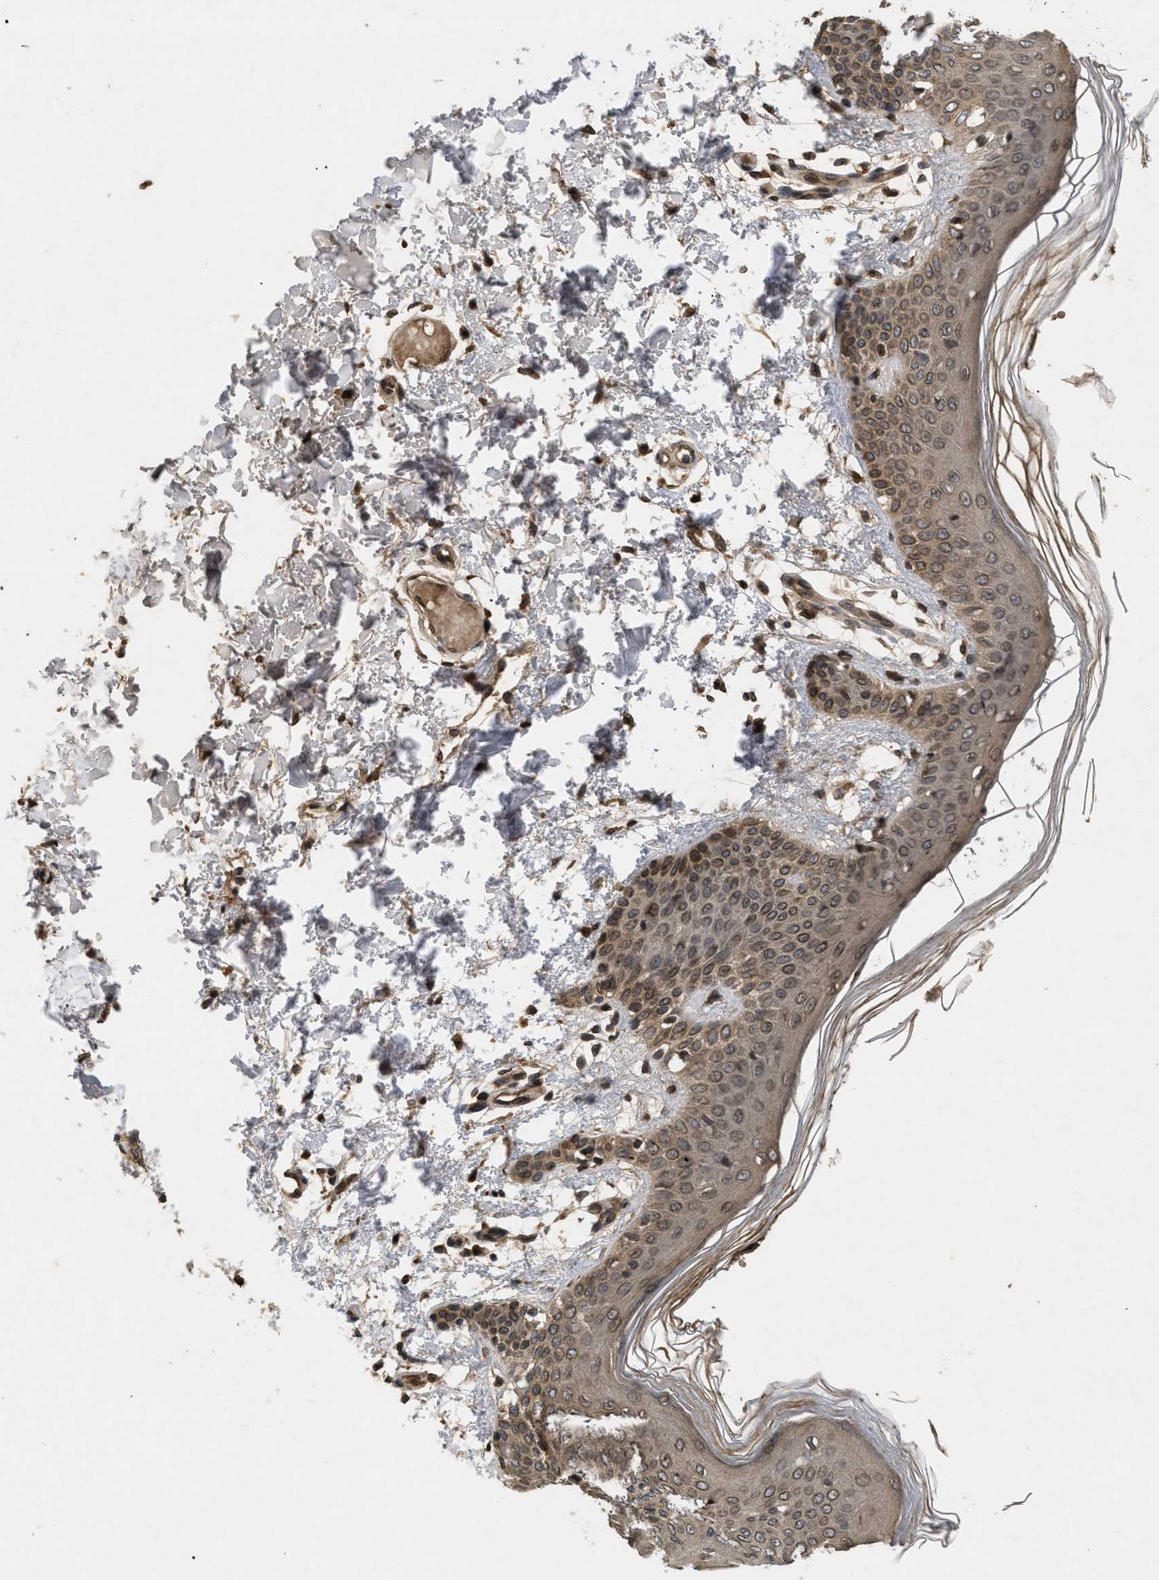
{"staining": {"intensity": "moderate", "quantity": ">75%", "location": "cytoplasmic/membranous,nuclear"}, "tissue": "skin", "cell_type": "Fibroblasts", "image_type": "normal", "snomed": [{"axis": "morphology", "description": "Normal tissue, NOS"}, {"axis": "topography", "description": "Skin"}], "caption": "Immunohistochemical staining of unremarkable human skin demonstrates medium levels of moderate cytoplasmic/membranous,nuclear expression in approximately >75% of fibroblasts.", "gene": "CRY1", "patient": {"sex": "male", "age": 53}}